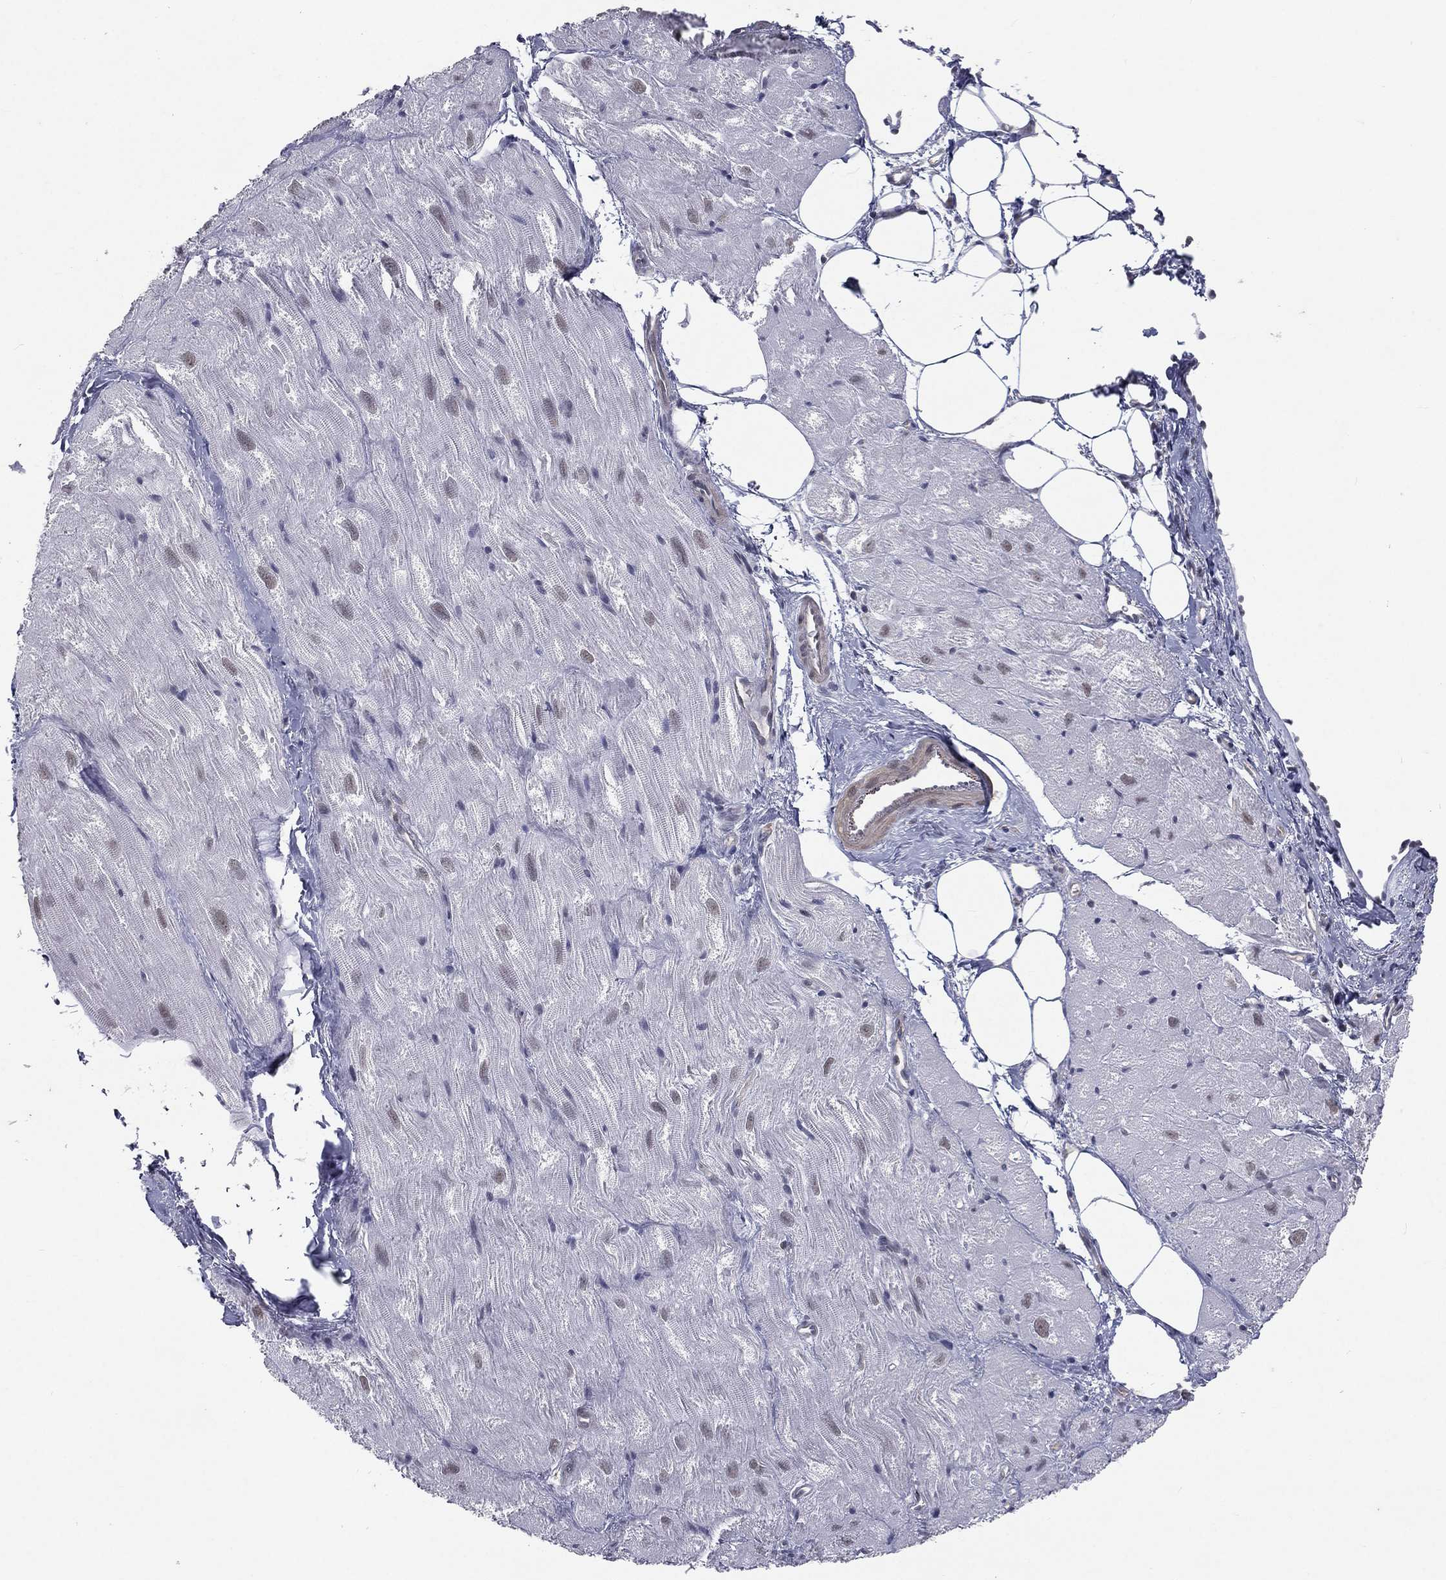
{"staining": {"intensity": "negative", "quantity": "none", "location": "none"}, "tissue": "heart muscle", "cell_type": "Cardiomyocytes", "image_type": "normal", "snomed": [{"axis": "morphology", "description": "Normal tissue, NOS"}, {"axis": "topography", "description": "Heart"}], "caption": "DAB immunohistochemical staining of benign human heart muscle exhibits no significant staining in cardiomyocytes. (DAB (3,3'-diaminobenzidine) immunohistochemistry (IHC) visualized using brightfield microscopy, high magnification).", "gene": "MORC2", "patient": {"sex": "male", "age": 62}}